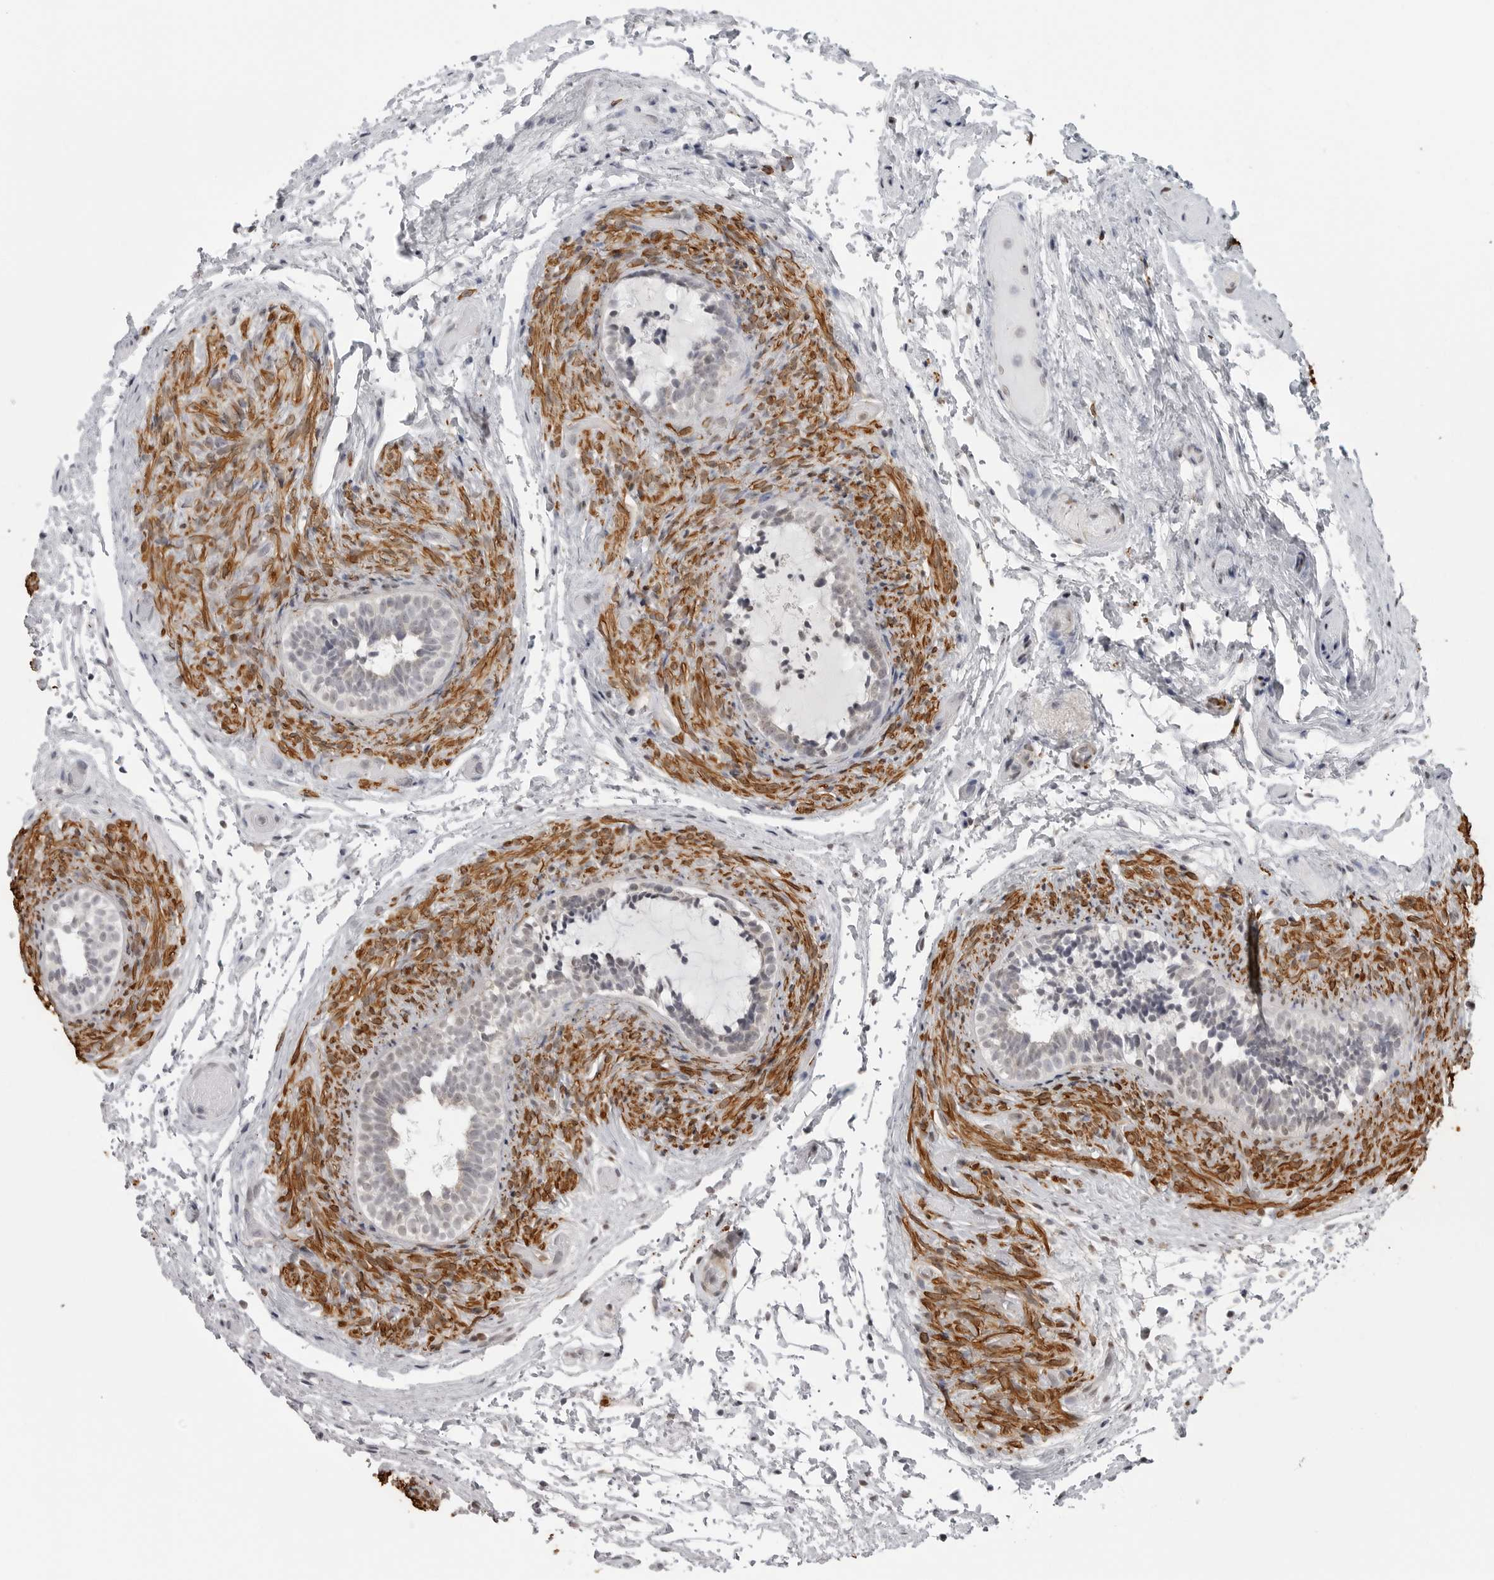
{"staining": {"intensity": "weak", "quantity": "25%-75%", "location": "cytoplasmic/membranous"}, "tissue": "epididymis", "cell_type": "Glandular cells", "image_type": "normal", "snomed": [{"axis": "morphology", "description": "Normal tissue, NOS"}, {"axis": "topography", "description": "Epididymis"}], "caption": "An immunohistochemistry histopathology image of normal tissue is shown. Protein staining in brown shows weak cytoplasmic/membranous positivity in epididymis within glandular cells. The protein of interest is shown in brown color, while the nuclei are stained blue.", "gene": "MAP7D1", "patient": {"sex": "male", "age": 5}}